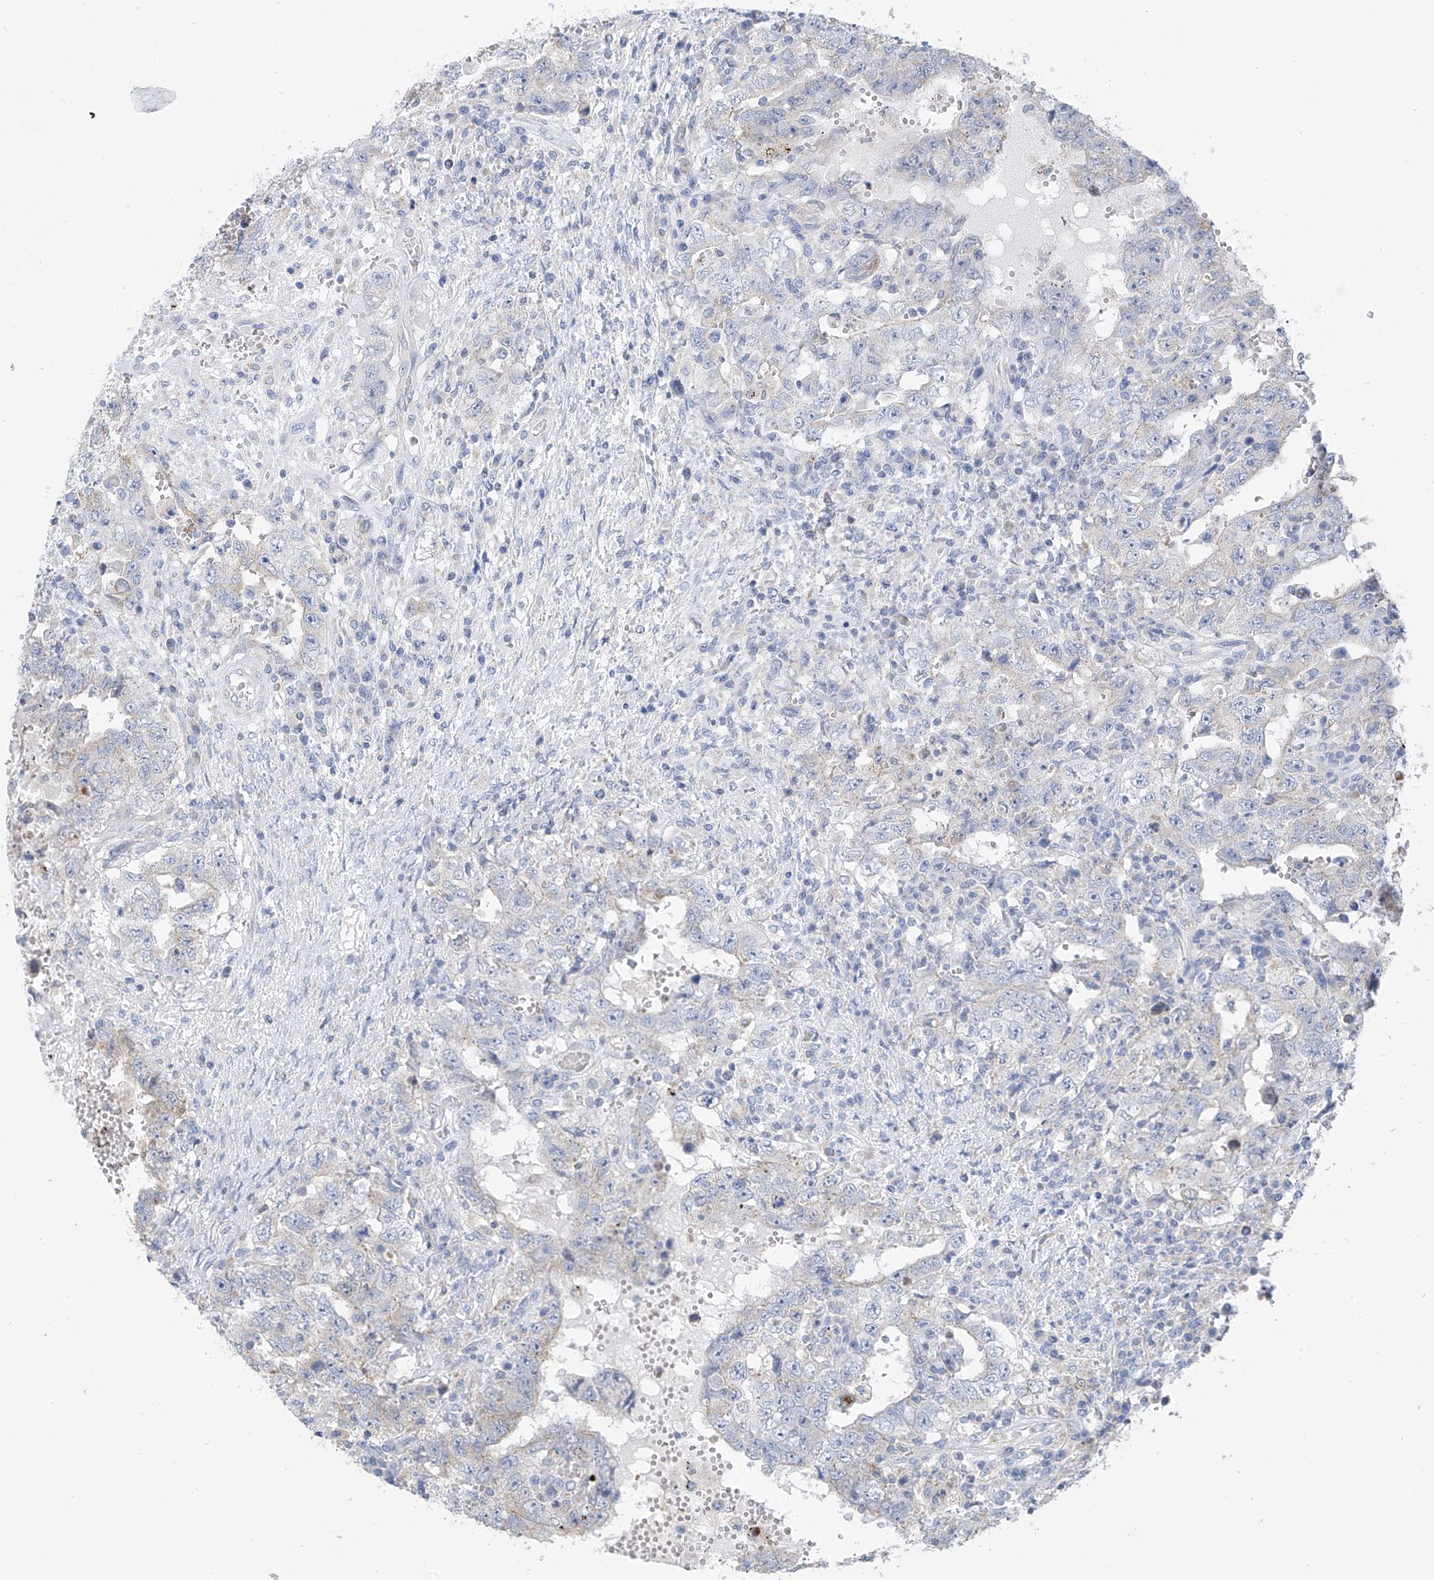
{"staining": {"intensity": "negative", "quantity": "none", "location": "none"}, "tissue": "testis cancer", "cell_type": "Tumor cells", "image_type": "cancer", "snomed": [{"axis": "morphology", "description": "Carcinoma, Embryonal, NOS"}, {"axis": "topography", "description": "Testis"}], "caption": "Histopathology image shows no significant protein expression in tumor cells of testis cancer (embryonal carcinoma).", "gene": "SYN3", "patient": {"sex": "male", "age": 26}}